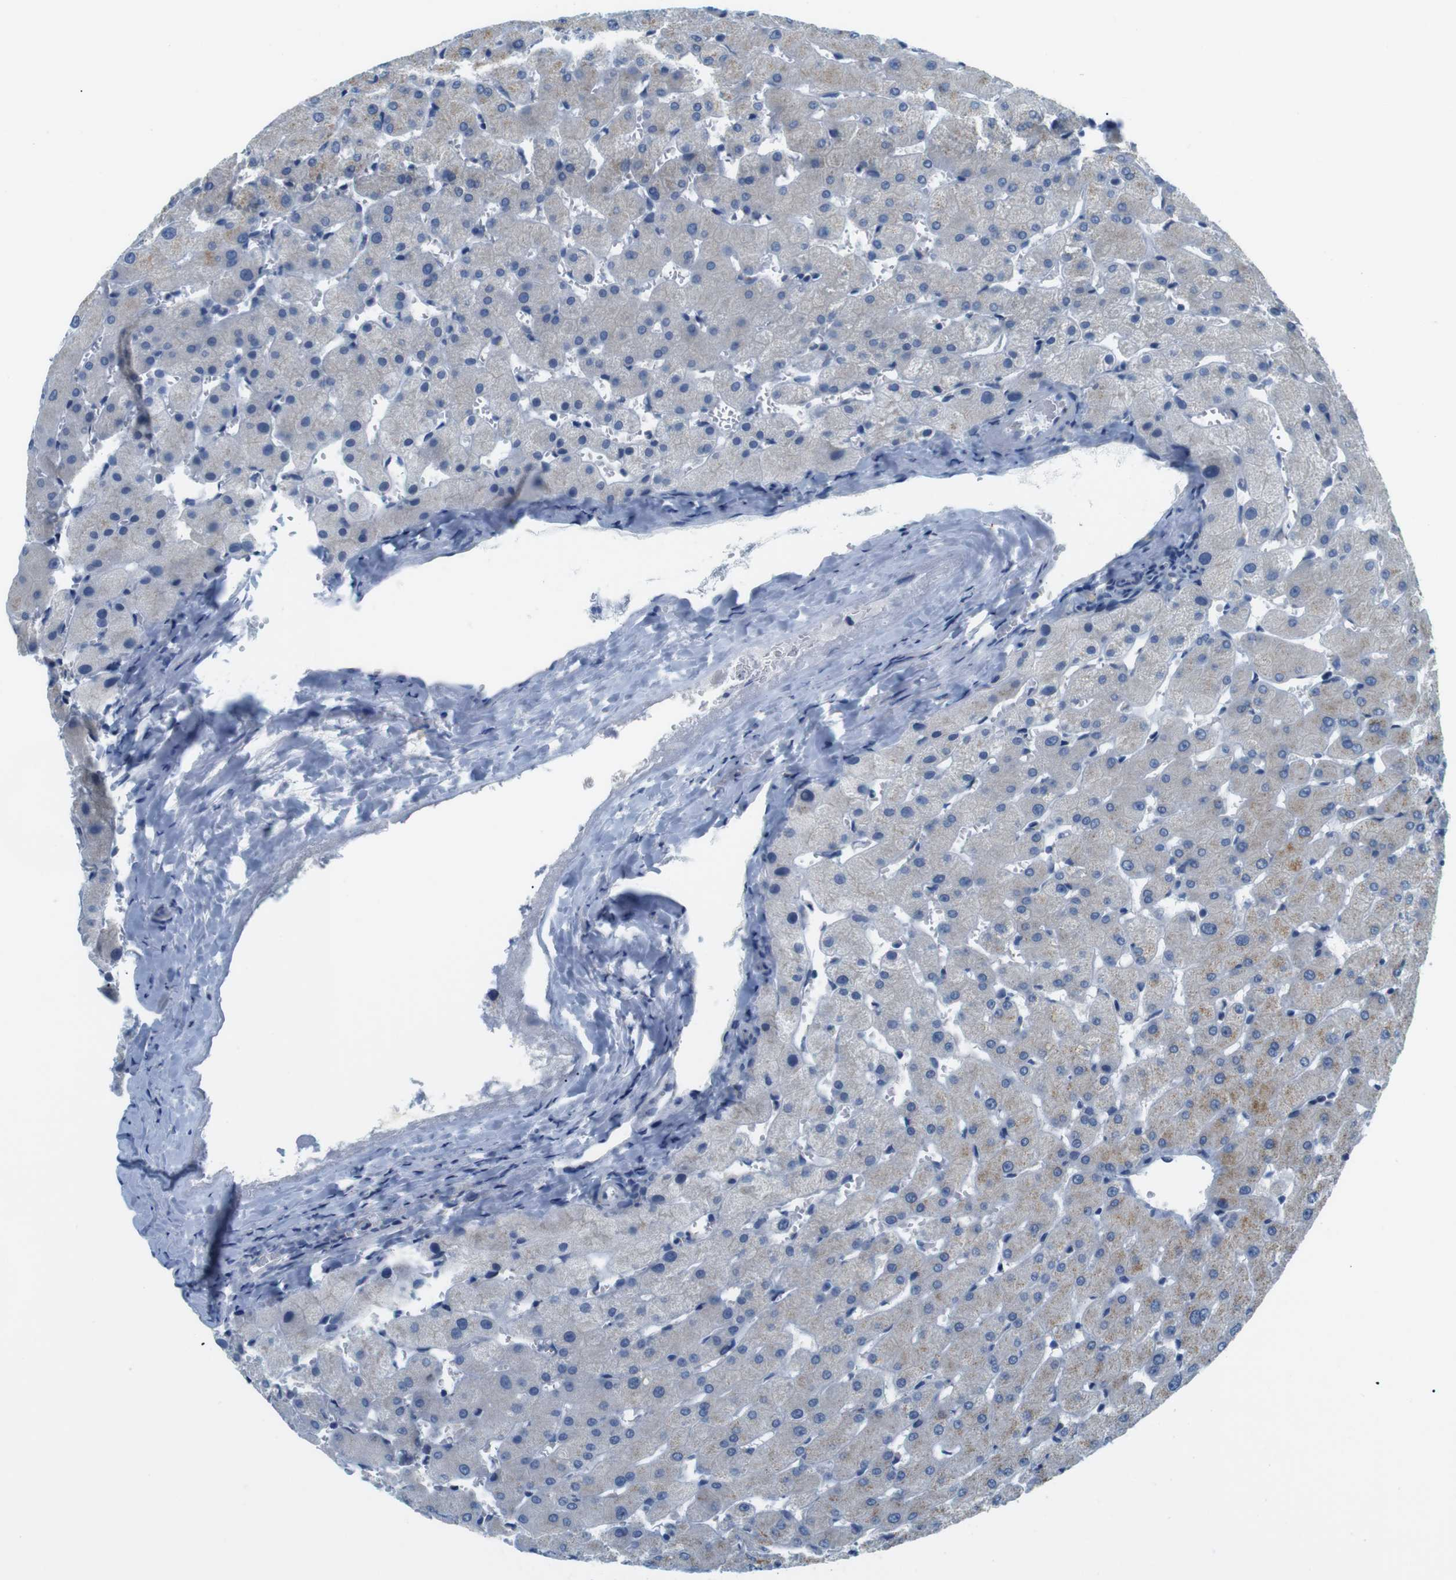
{"staining": {"intensity": "negative", "quantity": "none", "location": "none"}, "tissue": "liver", "cell_type": "Cholangiocytes", "image_type": "normal", "snomed": [{"axis": "morphology", "description": "Normal tissue, NOS"}, {"axis": "topography", "description": "Liver"}], "caption": "A micrograph of liver stained for a protein shows no brown staining in cholangiocytes. (DAB (3,3'-diaminobenzidine) IHC with hematoxylin counter stain).", "gene": "GOLGA2", "patient": {"sex": "female", "age": 63}}